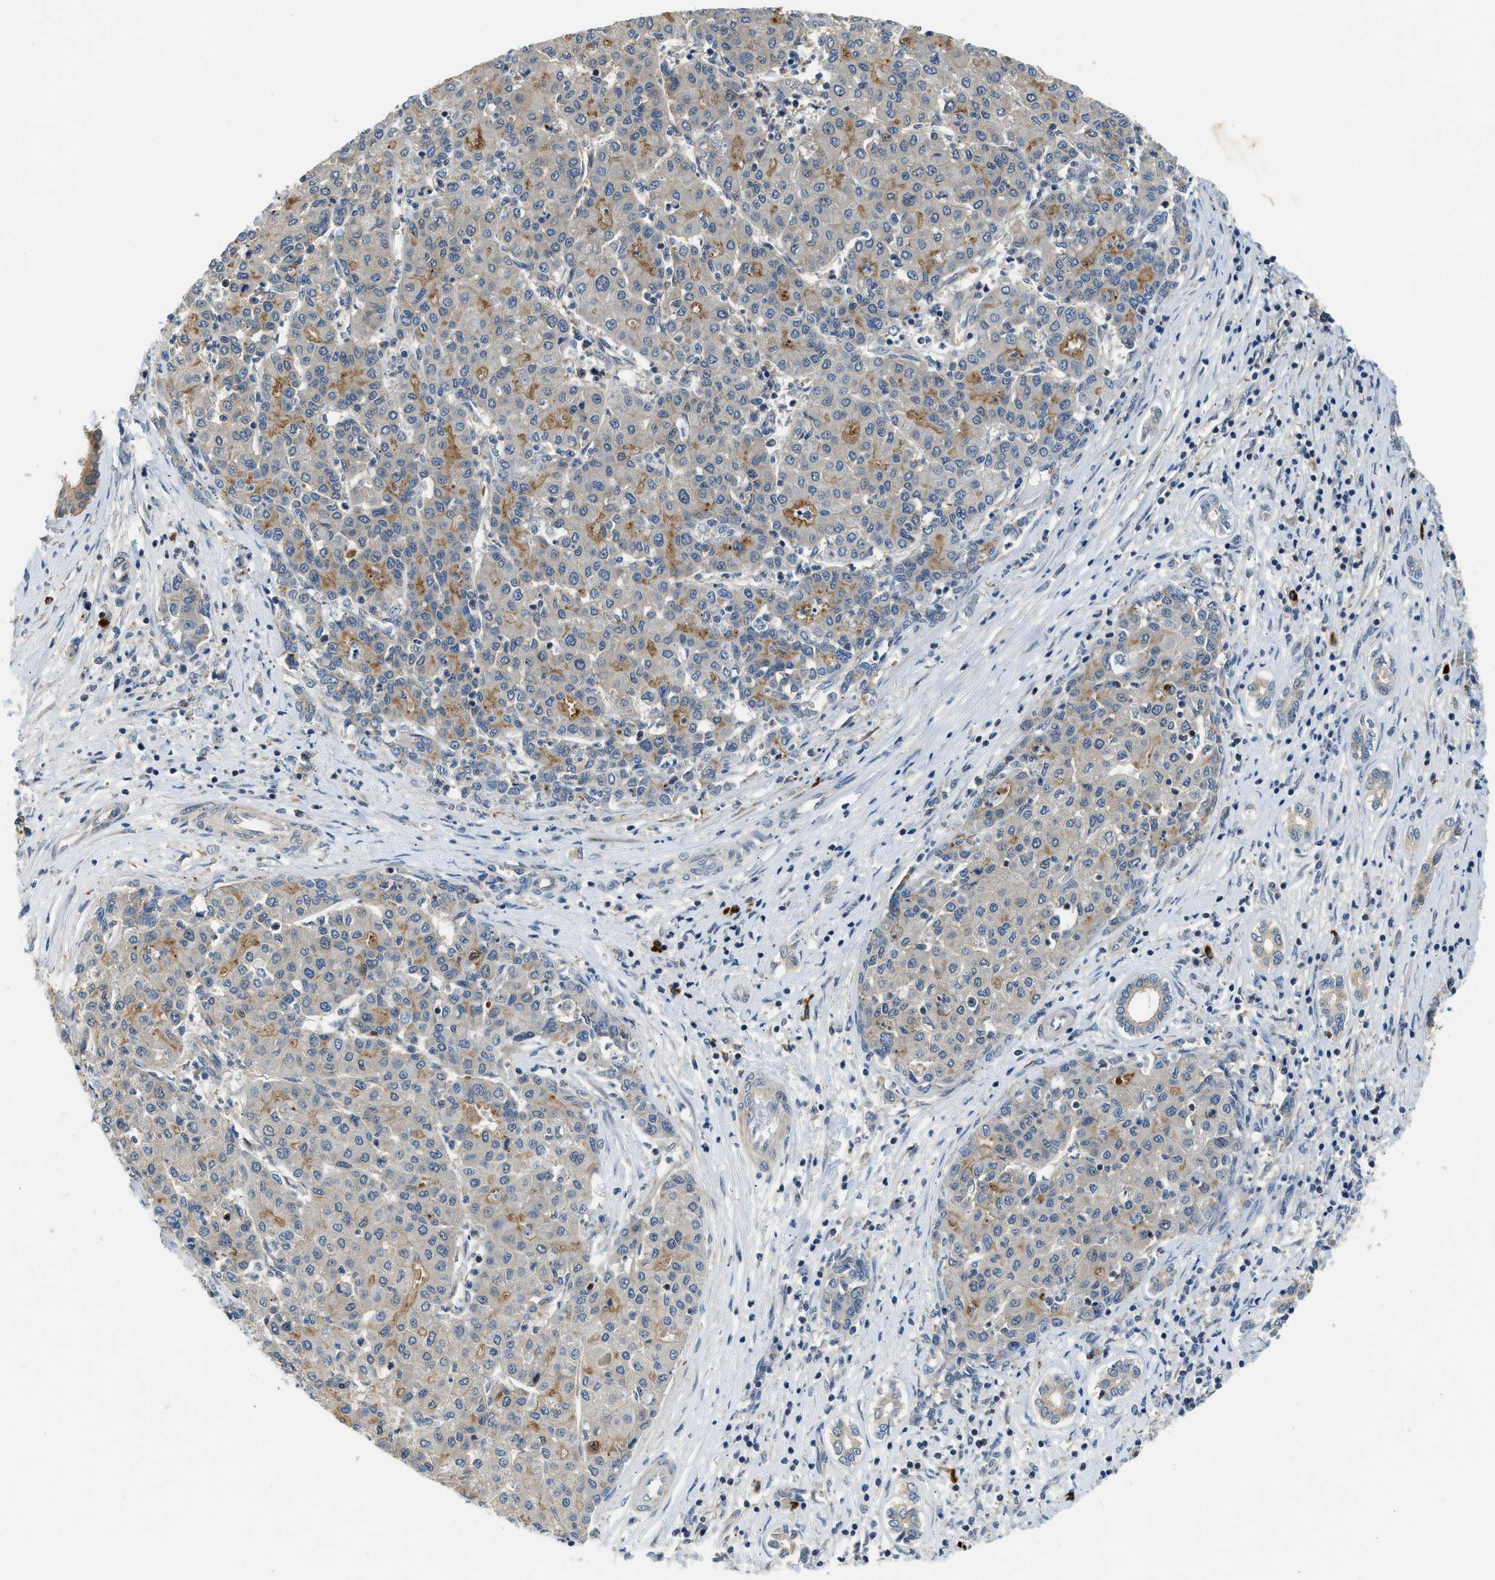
{"staining": {"intensity": "moderate", "quantity": "25%-75%", "location": "cytoplasmic/membranous"}, "tissue": "liver cancer", "cell_type": "Tumor cells", "image_type": "cancer", "snomed": [{"axis": "morphology", "description": "Carcinoma, Hepatocellular, NOS"}, {"axis": "topography", "description": "Liver"}], "caption": "This is a photomicrograph of immunohistochemistry (IHC) staining of hepatocellular carcinoma (liver), which shows moderate positivity in the cytoplasmic/membranous of tumor cells.", "gene": "CBLB", "patient": {"sex": "male", "age": 65}}